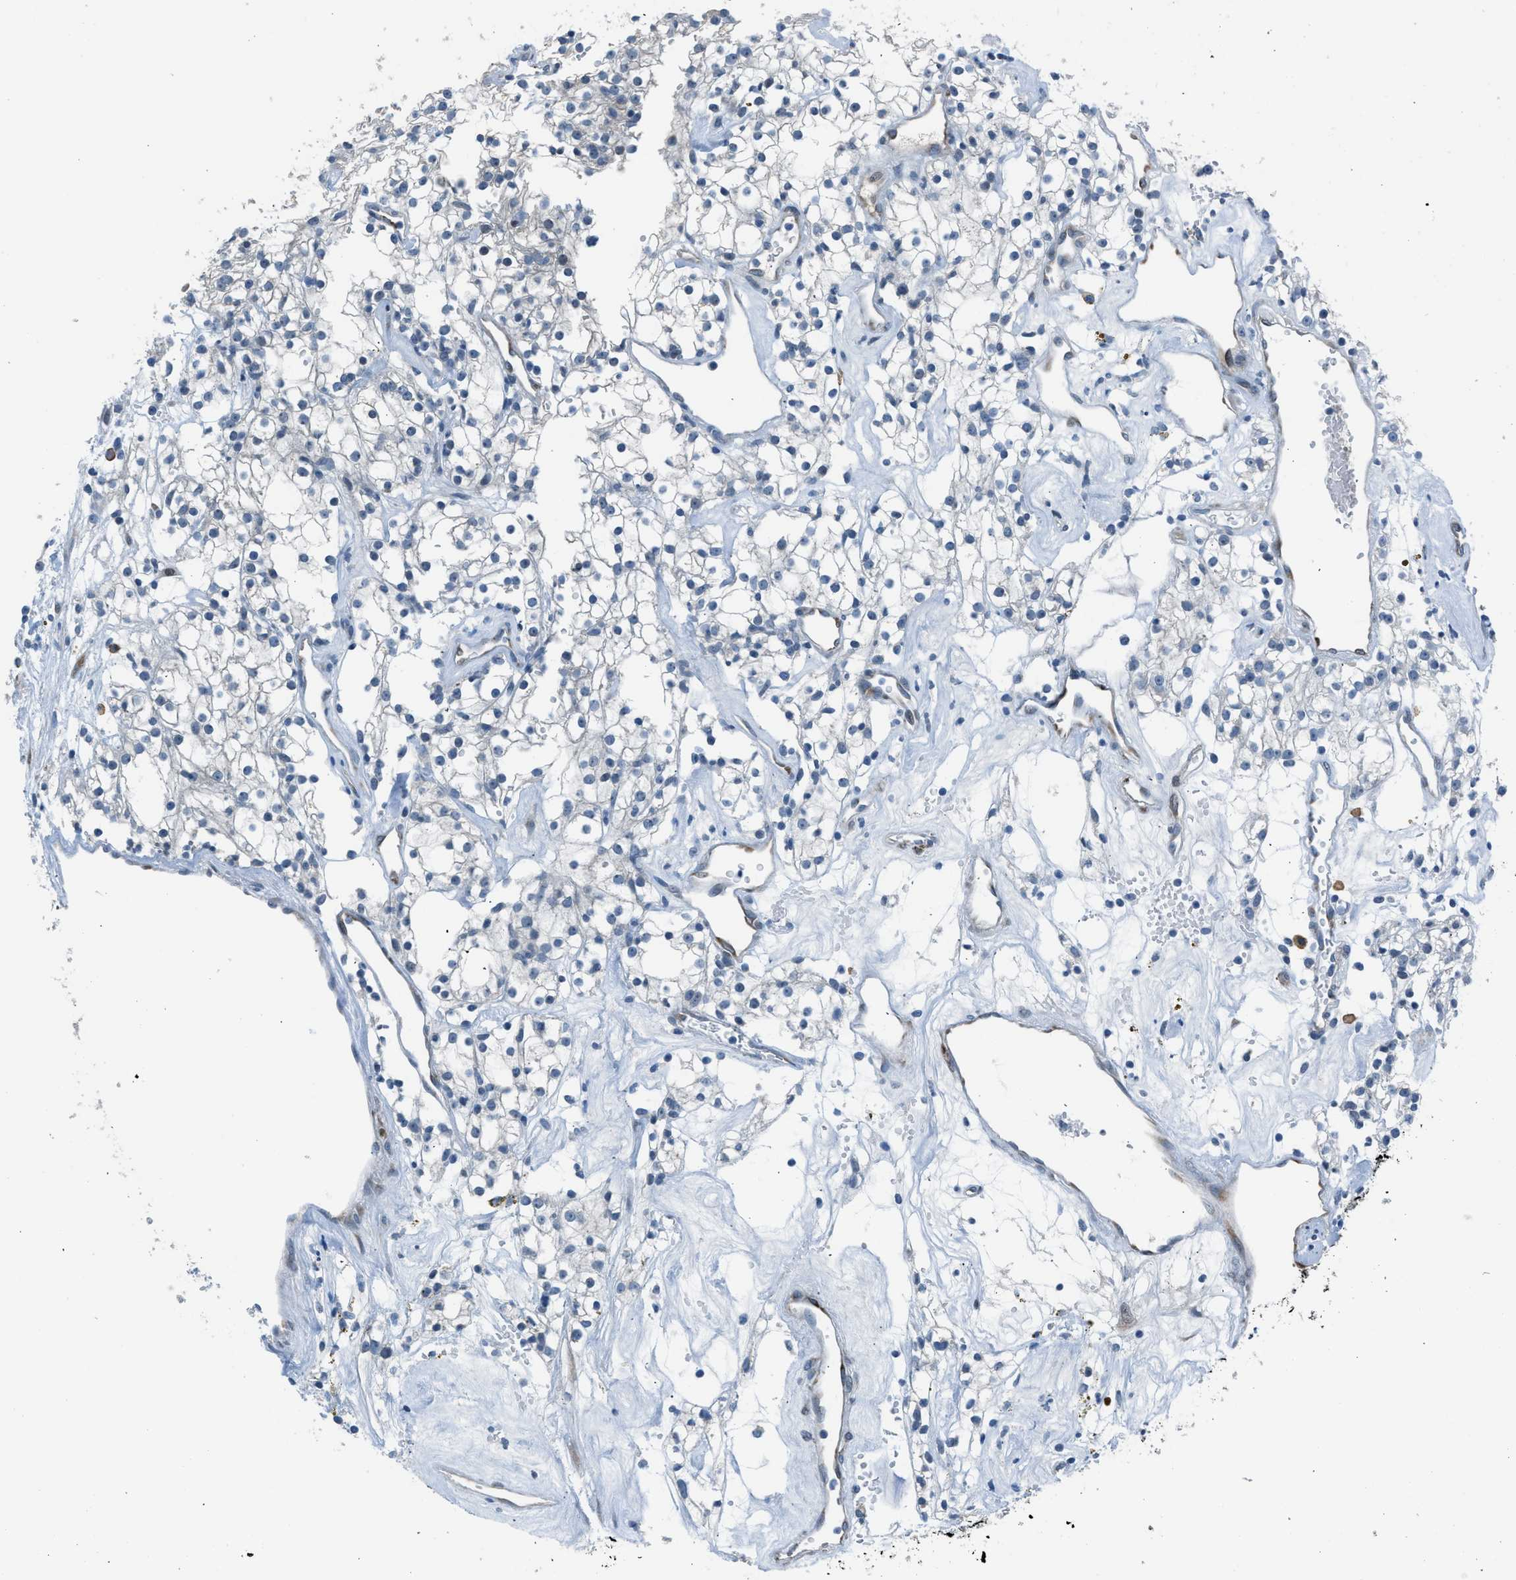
{"staining": {"intensity": "negative", "quantity": "none", "location": "none"}, "tissue": "renal cancer", "cell_type": "Tumor cells", "image_type": "cancer", "snomed": [{"axis": "morphology", "description": "Adenocarcinoma, NOS"}, {"axis": "topography", "description": "Kidney"}], "caption": "This is a photomicrograph of IHC staining of renal adenocarcinoma, which shows no staining in tumor cells. (Brightfield microscopy of DAB (3,3'-diaminobenzidine) immunohistochemistry at high magnification).", "gene": "RNF41", "patient": {"sex": "male", "age": 59}}